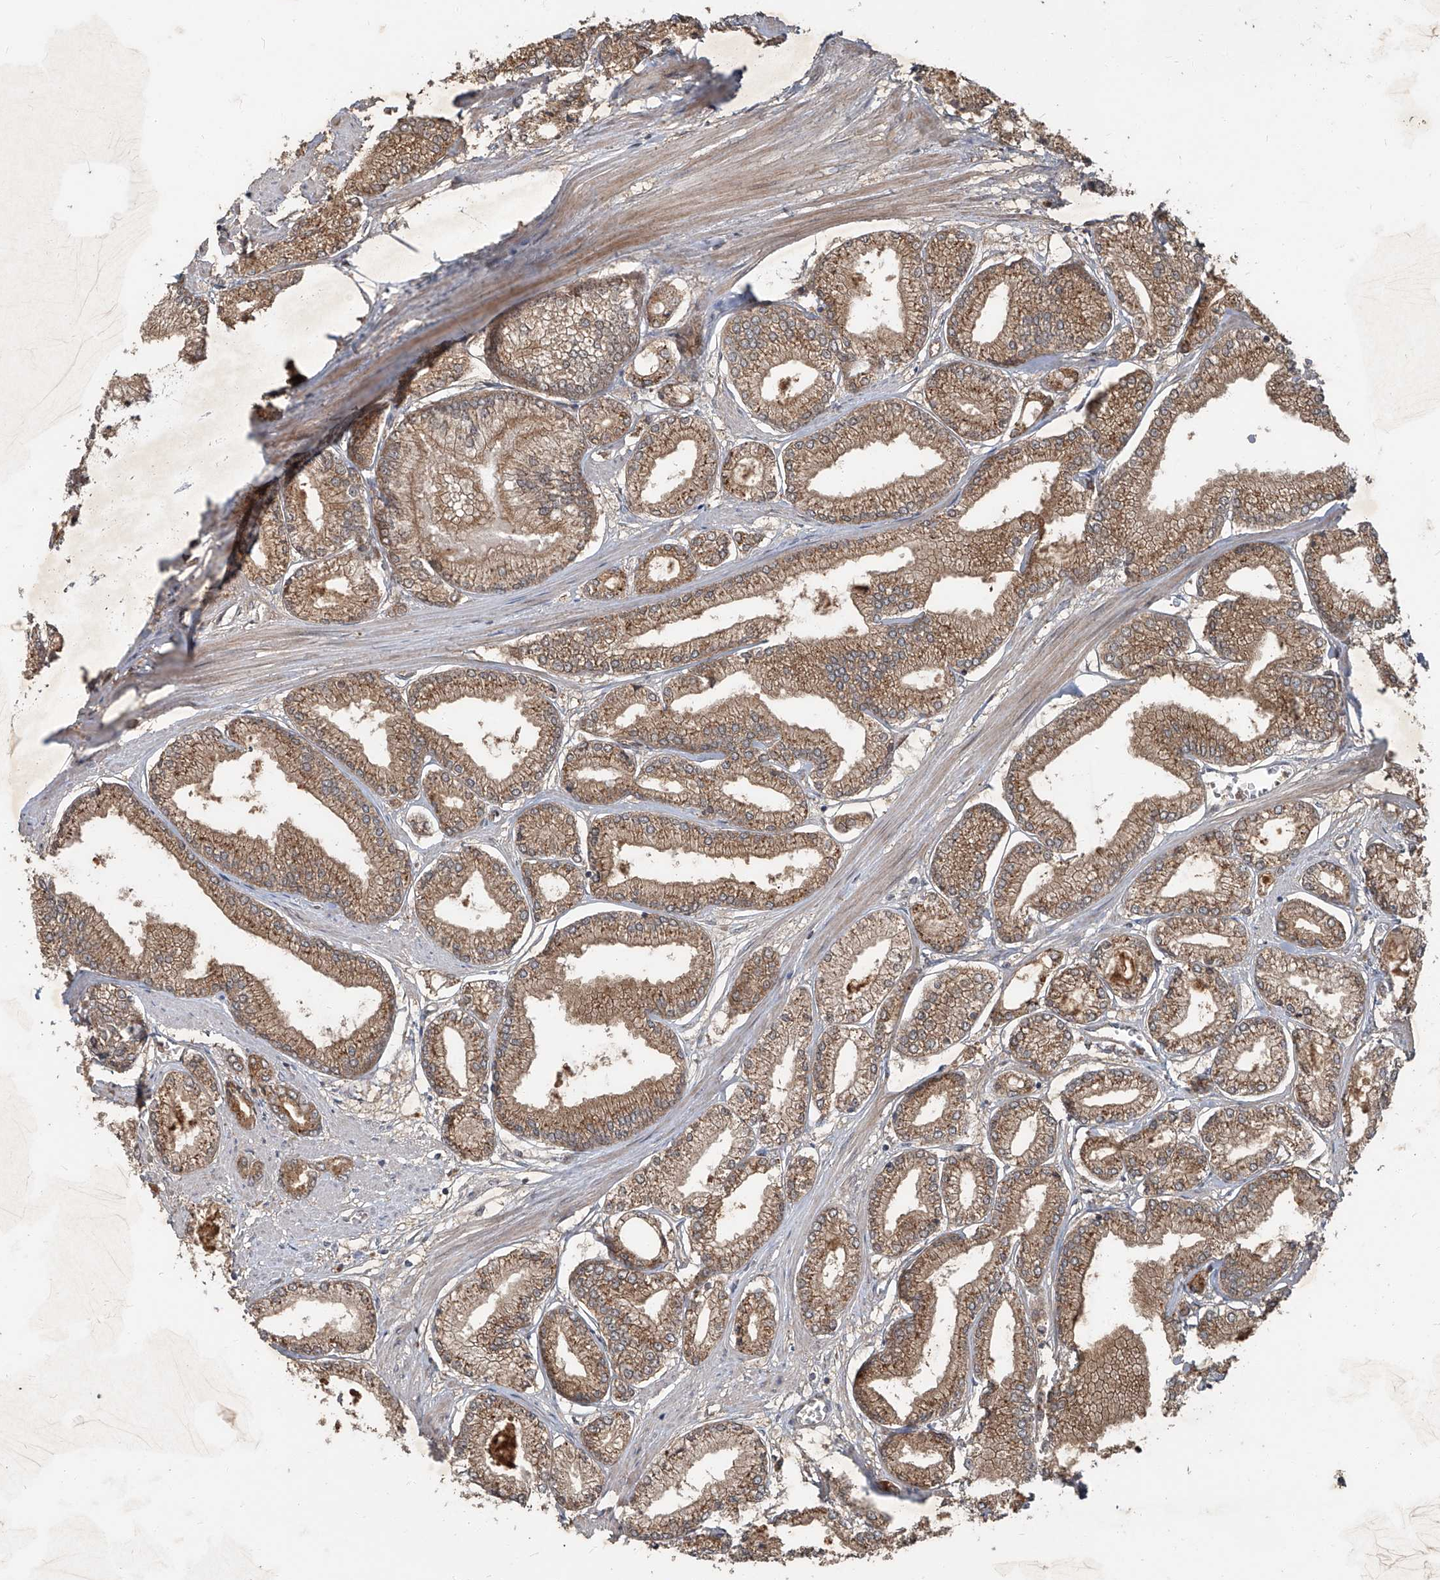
{"staining": {"intensity": "moderate", "quantity": ">75%", "location": "cytoplasmic/membranous"}, "tissue": "prostate cancer", "cell_type": "Tumor cells", "image_type": "cancer", "snomed": [{"axis": "morphology", "description": "Adenocarcinoma, Low grade"}, {"axis": "topography", "description": "Prostate"}], "caption": "The image demonstrates immunohistochemical staining of prostate low-grade adenocarcinoma. There is moderate cytoplasmic/membranous staining is present in about >75% of tumor cells.", "gene": "CCN1", "patient": {"sex": "male", "age": 52}}